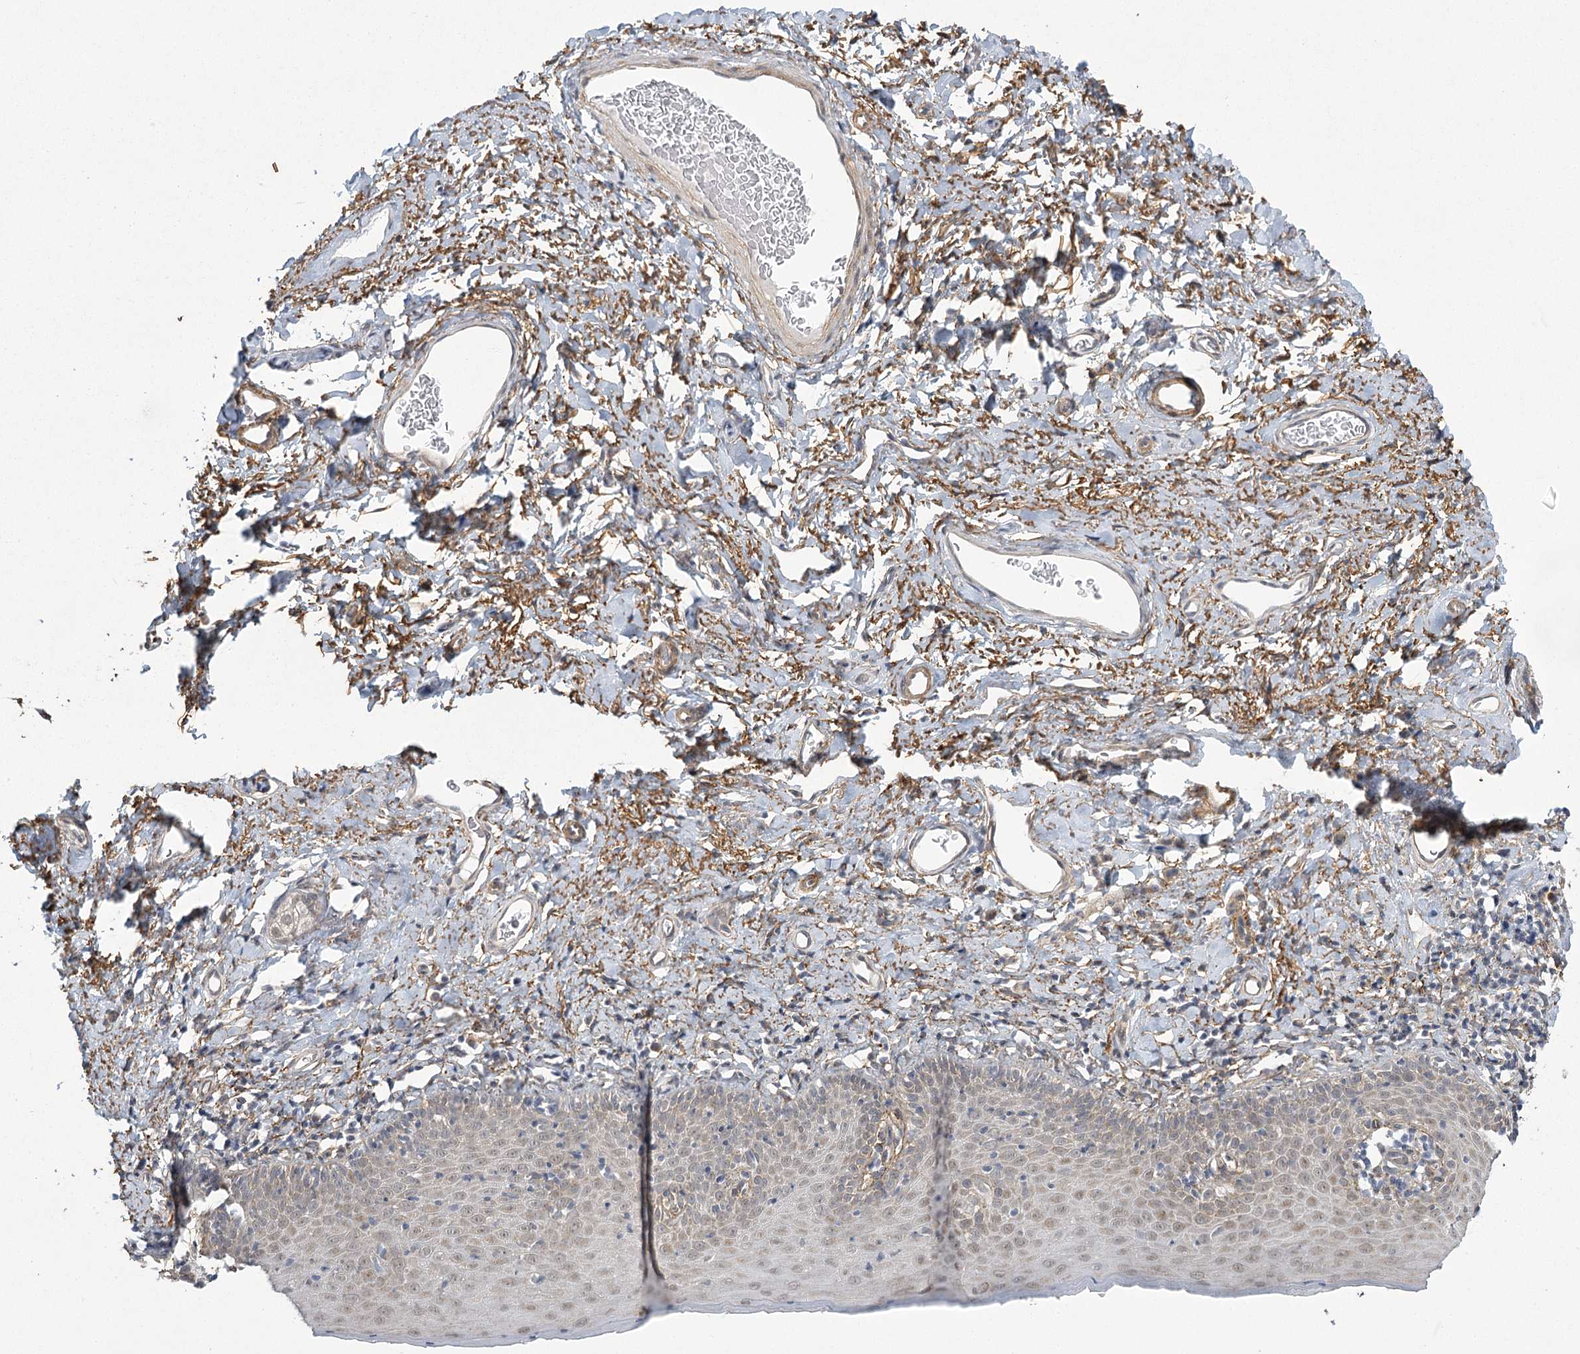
{"staining": {"intensity": "weak", "quantity": "<25%", "location": "nuclear"}, "tissue": "skin", "cell_type": "Epidermal cells", "image_type": "normal", "snomed": [{"axis": "morphology", "description": "Normal tissue, NOS"}, {"axis": "topography", "description": "Vulva"}], "caption": "Human skin stained for a protein using immunohistochemistry (IHC) demonstrates no expression in epidermal cells.", "gene": "MED28", "patient": {"sex": "female", "age": 66}}